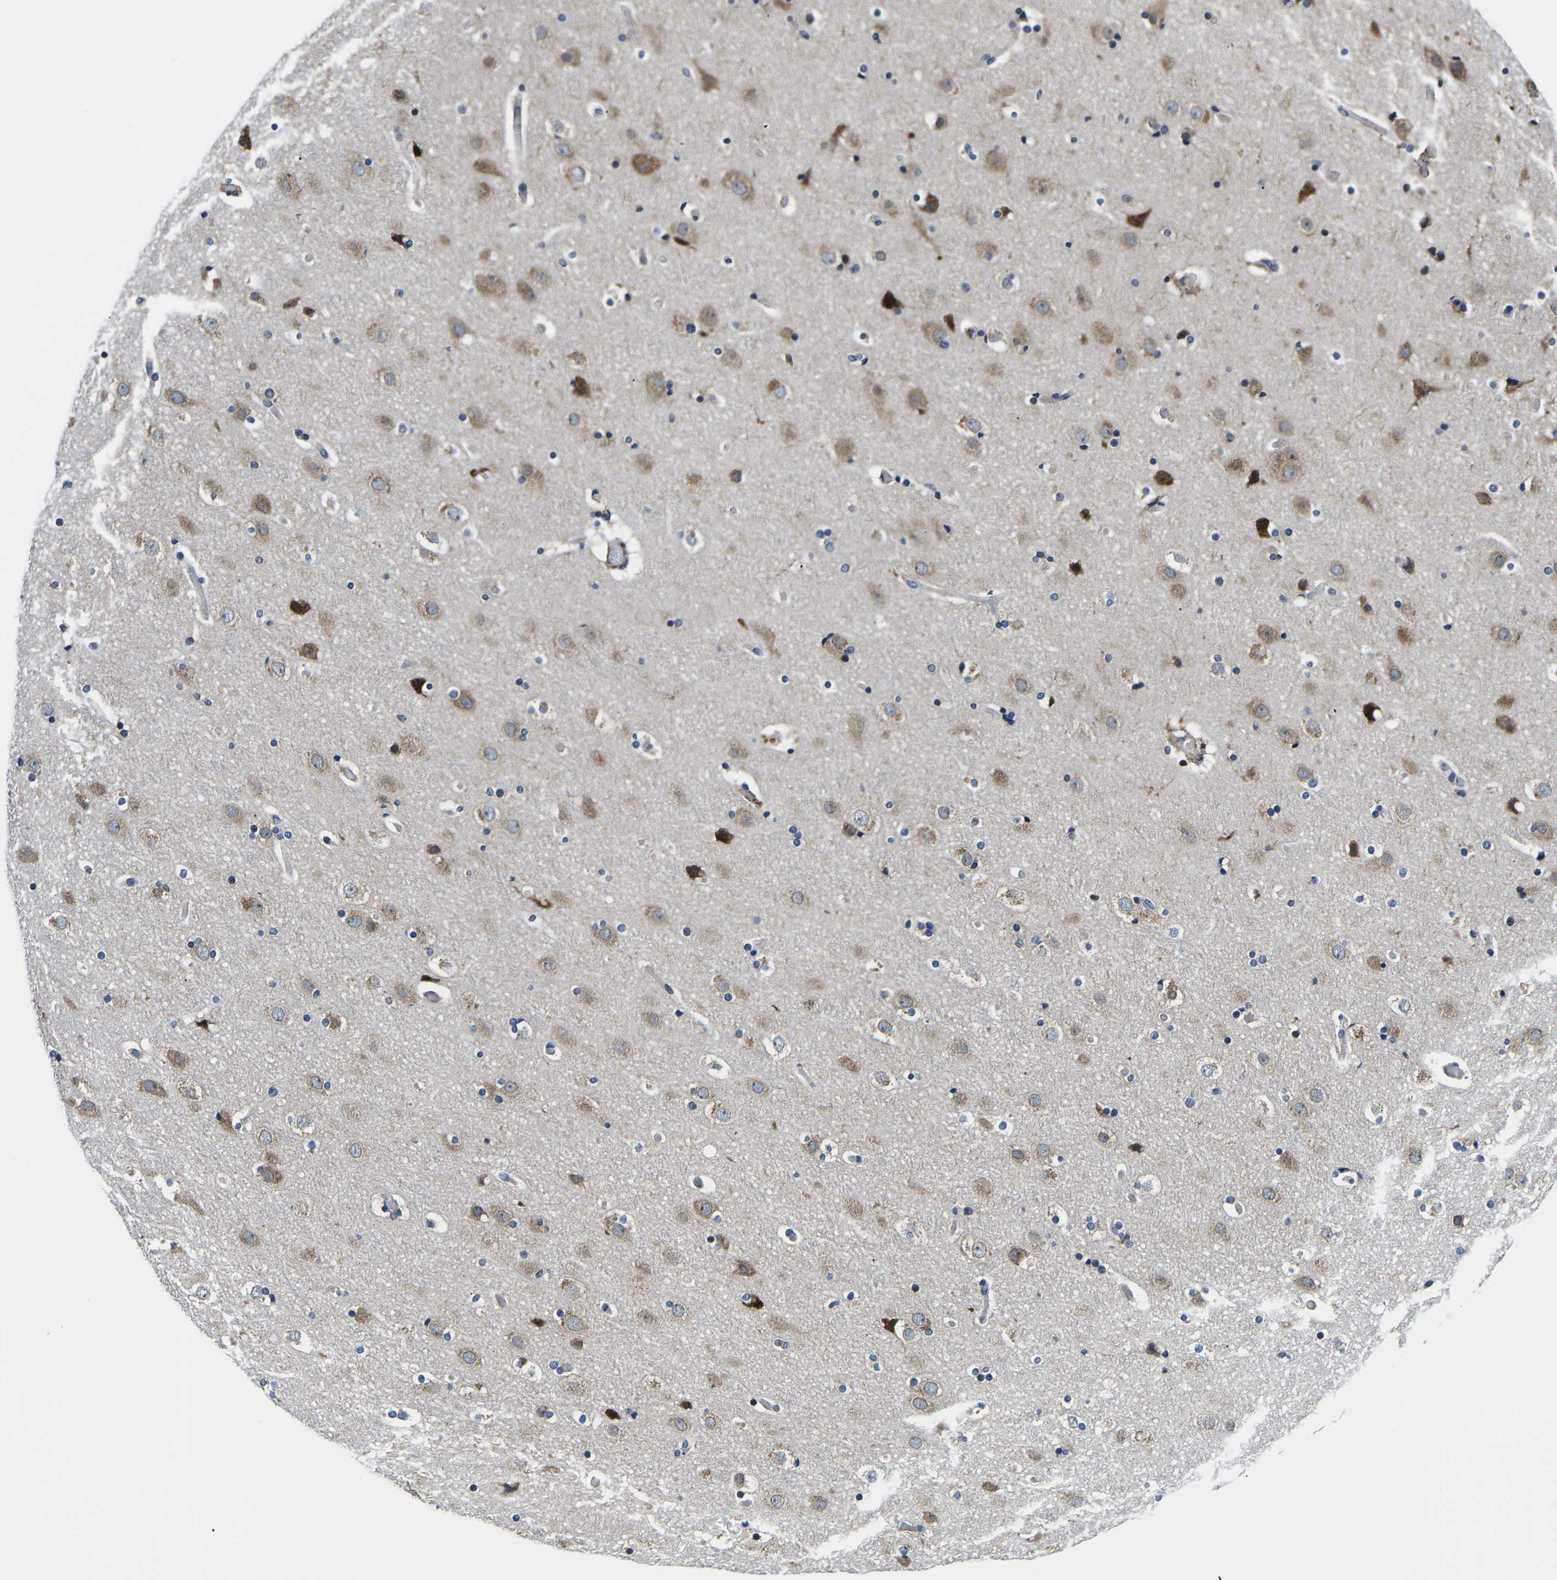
{"staining": {"intensity": "moderate", "quantity": ">75%", "location": "cytoplasmic/membranous"}, "tissue": "cerebral cortex", "cell_type": "Endothelial cells", "image_type": "normal", "snomed": [{"axis": "morphology", "description": "Normal tissue, NOS"}, {"axis": "topography", "description": "Cerebral cortex"}], "caption": "Moderate cytoplasmic/membranous positivity for a protein is seen in approximately >75% of endothelial cells of unremarkable cerebral cortex using immunohistochemistry.", "gene": "EIF4E", "patient": {"sex": "male", "age": 57}}